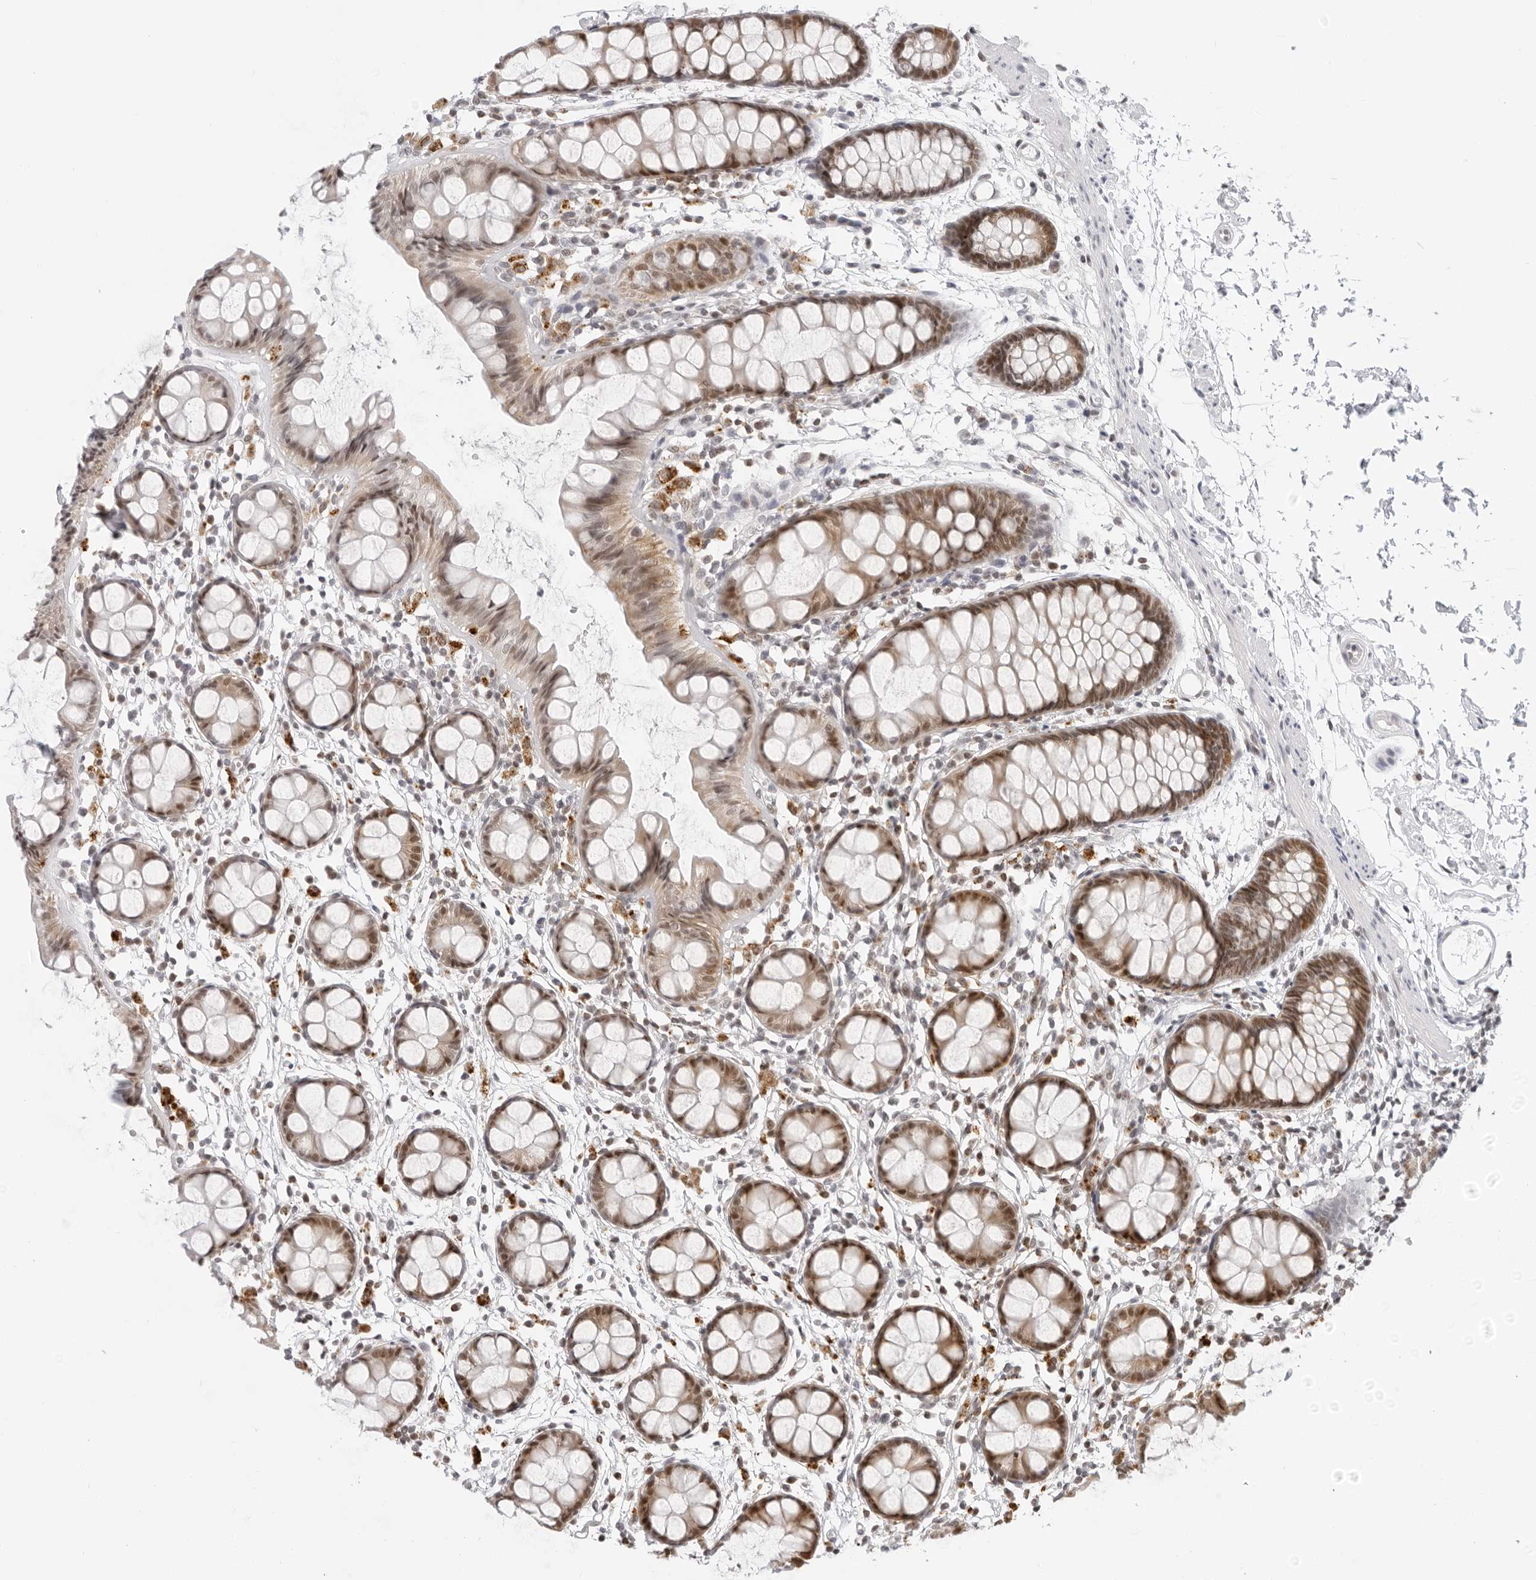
{"staining": {"intensity": "moderate", "quantity": ">75%", "location": "cytoplasmic/membranous,nuclear"}, "tissue": "rectum", "cell_type": "Glandular cells", "image_type": "normal", "snomed": [{"axis": "morphology", "description": "Normal tissue, NOS"}, {"axis": "topography", "description": "Rectum"}], "caption": "Immunohistochemistry (IHC) (DAB (3,3'-diaminobenzidine)) staining of unremarkable human rectum shows moderate cytoplasmic/membranous,nuclear protein positivity in about >75% of glandular cells.", "gene": "MSH6", "patient": {"sex": "female", "age": 66}}